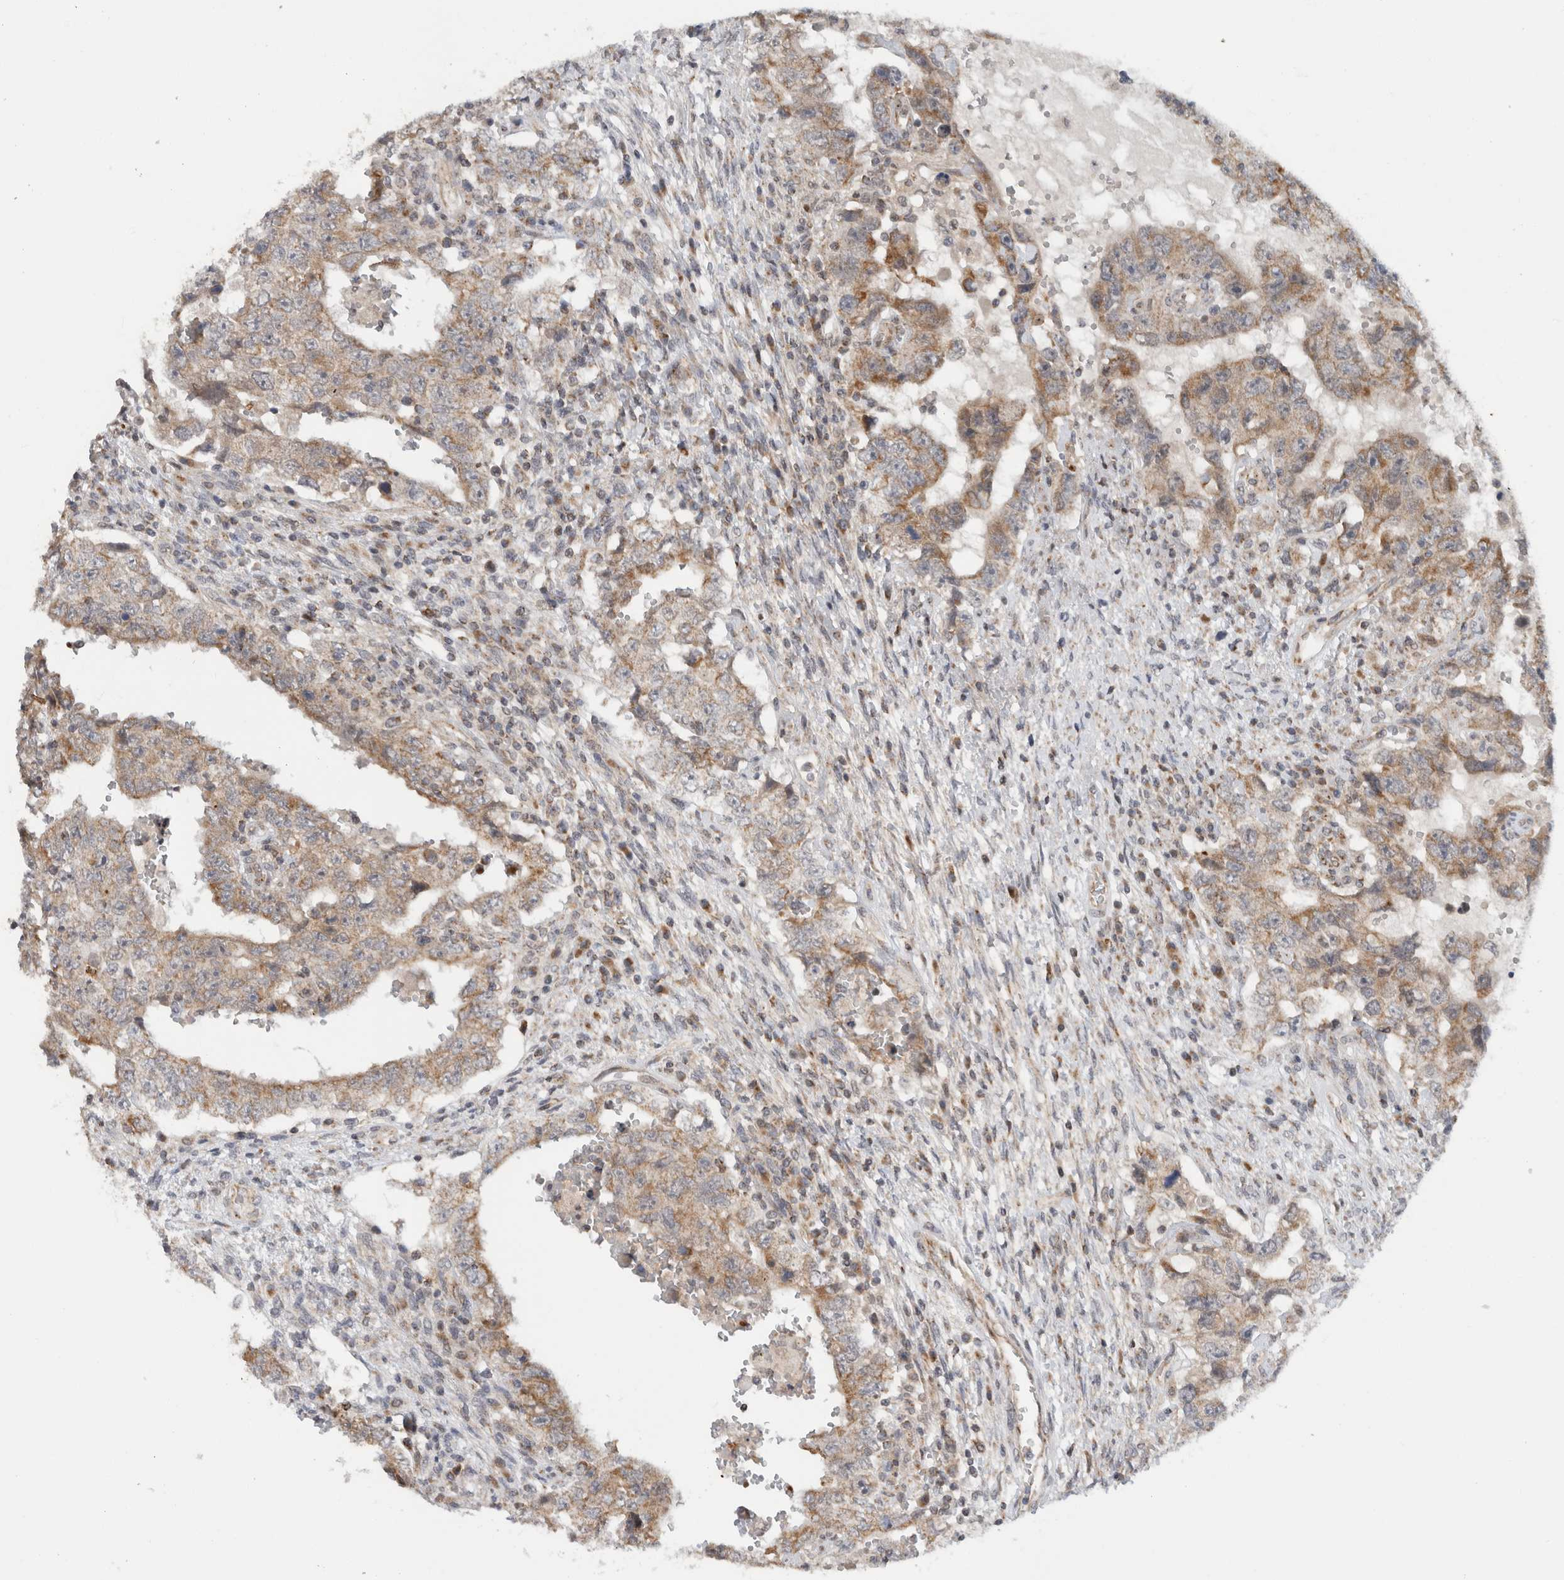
{"staining": {"intensity": "moderate", "quantity": "25%-75%", "location": "cytoplasmic/membranous"}, "tissue": "testis cancer", "cell_type": "Tumor cells", "image_type": "cancer", "snomed": [{"axis": "morphology", "description": "Carcinoma, Embryonal, NOS"}, {"axis": "topography", "description": "Testis"}], "caption": "Protein expression analysis of testis cancer (embryonal carcinoma) displays moderate cytoplasmic/membranous staining in about 25%-75% of tumor cells. Immunohistochemistry (ihc) stains the protein in brown and the nuclei are stained blue.", "gene": "CMC2", "patient": {"sex": "male", "age": 26}}